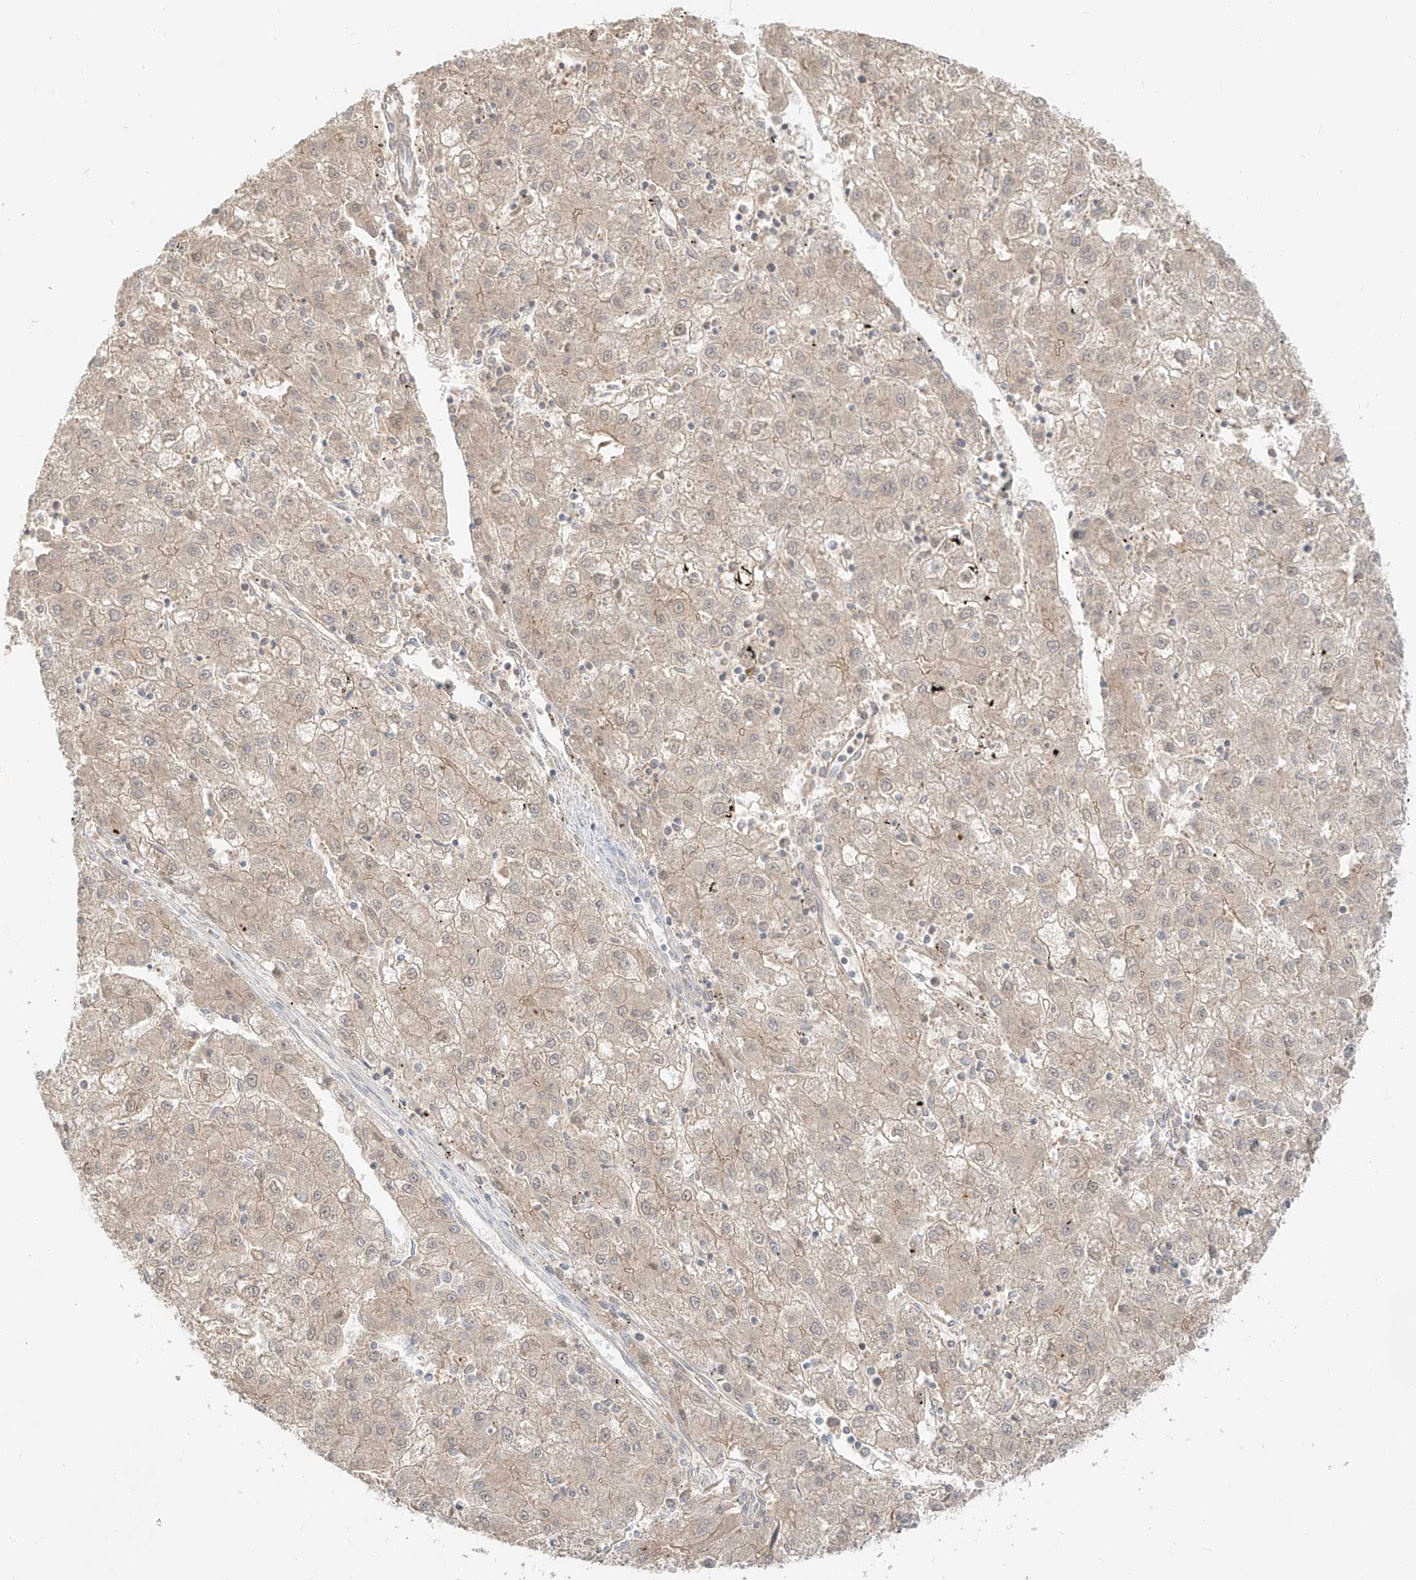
{"staining": {"intensity": "weak", "quantity": "25%-75%", "location": "cytoplasmic/membranous"}, "tissue": "liver cancer", "cell_type": "Tumor cells", "image_type": "cancer", "snomed": [{"axis": "morphology", "description": "Carcinoma, Hepatocellular, NOS"}, {"axis": "topography", "description": "Liver"}], "caption": "Weak cytoplasmic/membranous staining is seen in approximately 25%-75% of tumor cells in liver hepatocellular carcinoma.", "gene": "LIPT1", "patient": {"sex": "male", "age": 72}}